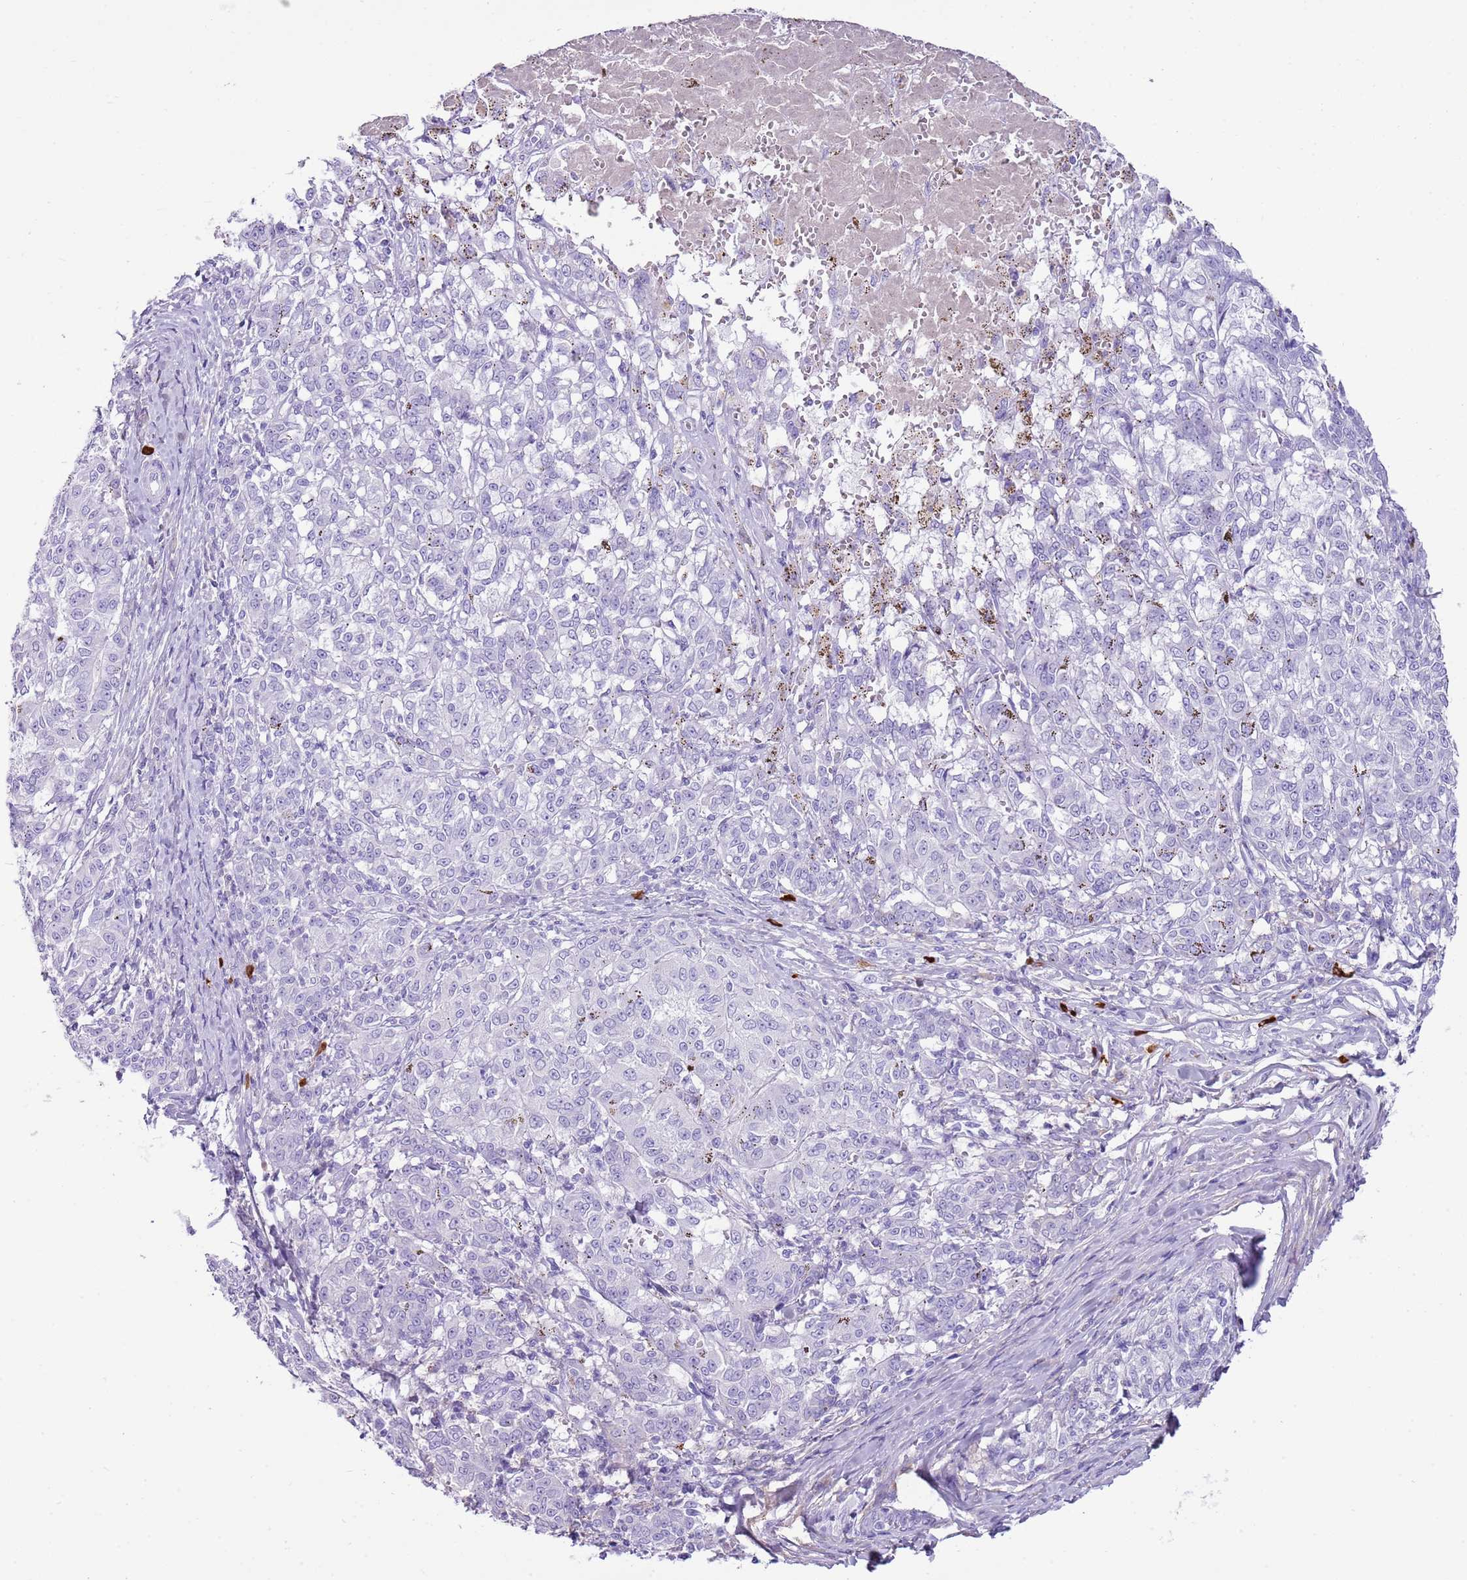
{"staining": {"intensity": "negative", "quantity": "none", "location": "none"}, "tissue": "melanoma", "cell_type": "Tumor cells", "image_type": "cancer", "snomed": [{"axis": "morphology", "description": "Malignant melanoma, NOS"}, {"axis": "topography", "description": "Skin"}], "caption": "The histopathology image demonstrates no significant expression in tumor cells of melanoma. (DAB IHC, high magnification).", "gene": "IGKV3D-11", "patient": {"sex": "female", "age": 72}}